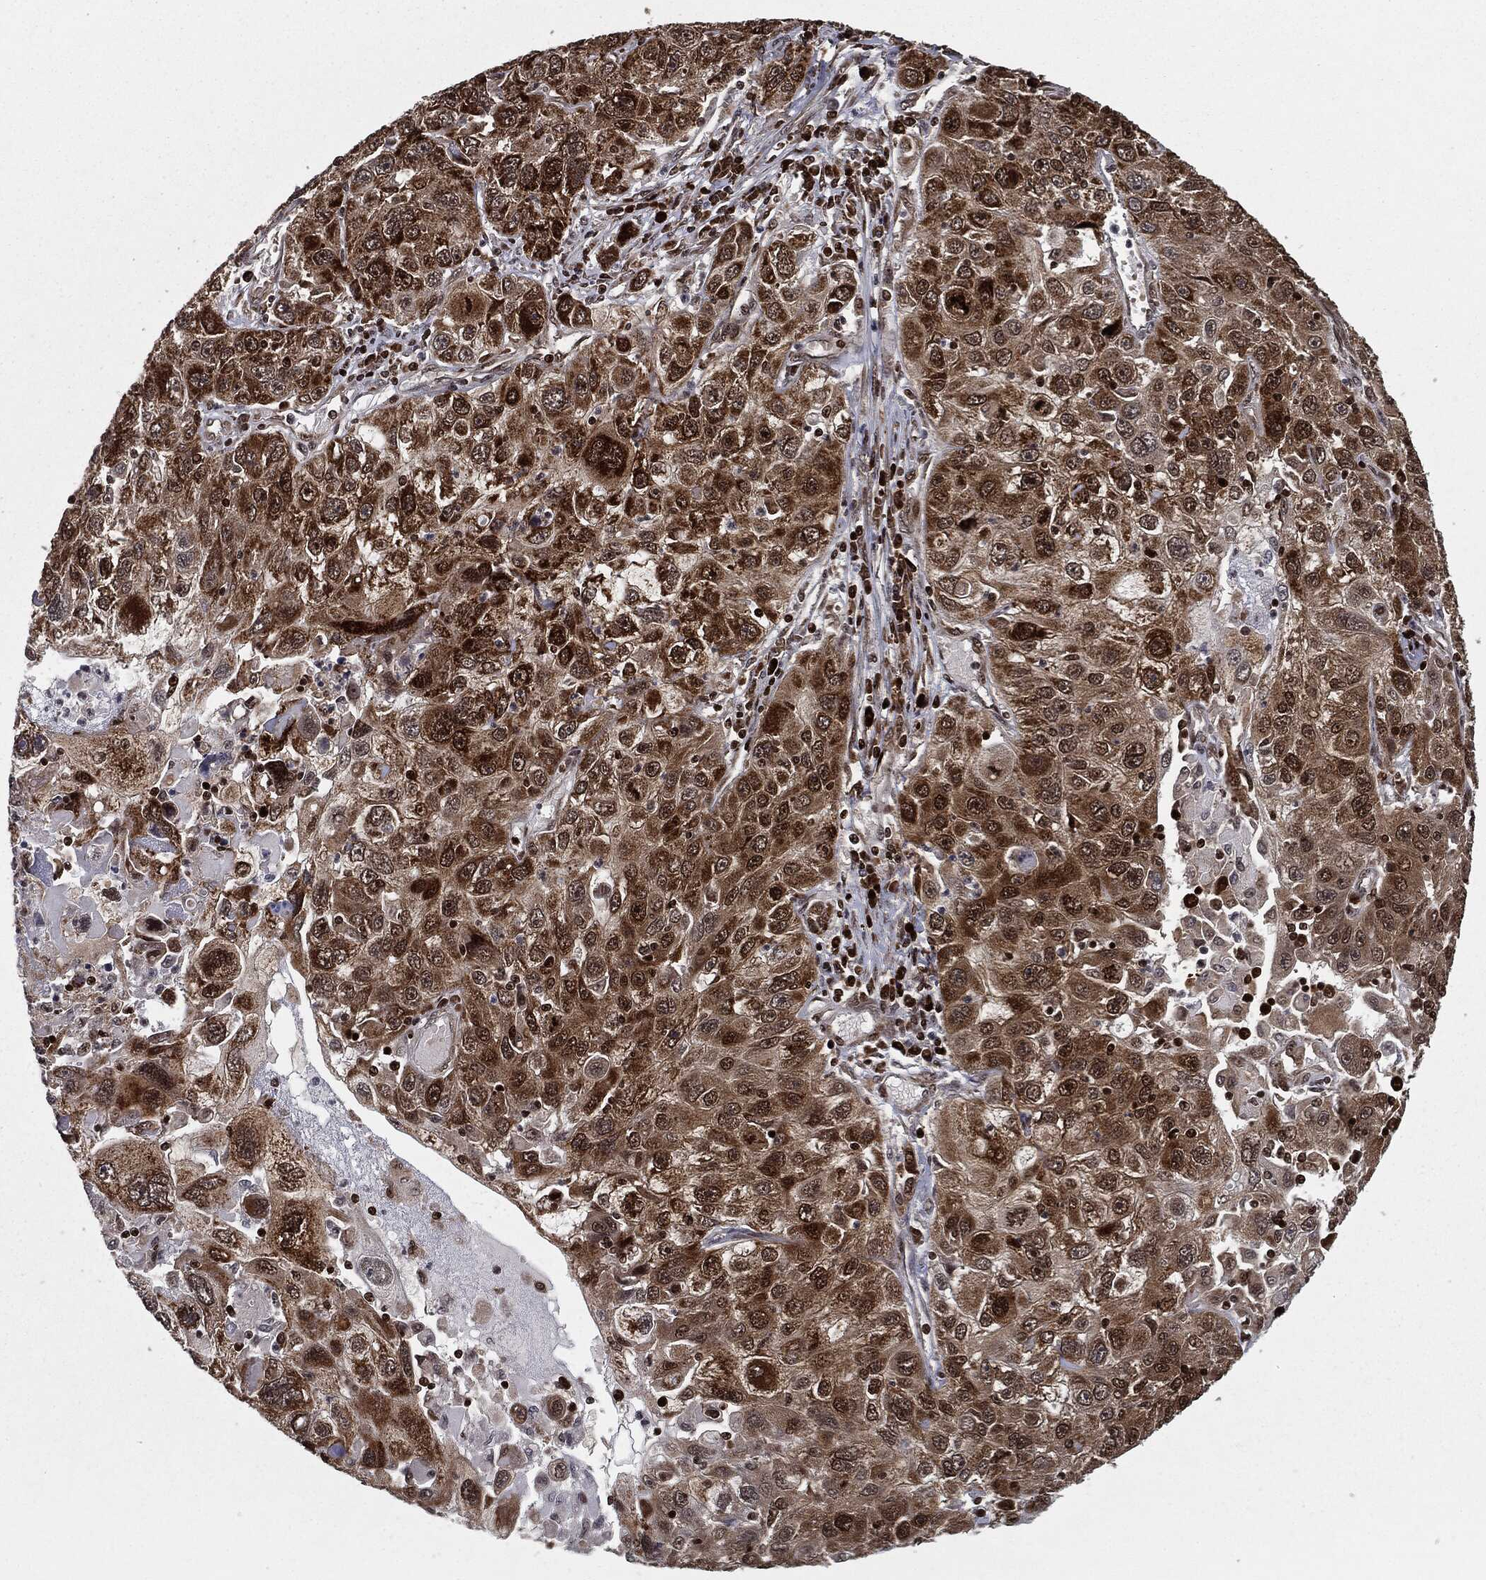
{"staining": {"intensity": "strong", "quantity": ">75%", "location": "cytoplasmic/membranous,nuclear"}, "tissue": "stomach cancer", "cell_type": "Tumor cells", "image_type": "cancer", "snomed": [{"axis": "morphology", "description": "Adenocarcinoma, NOS"}, {"axis": "topography", "description": "Stomach"}], "caption": "DAB (3,3'-diaminobenzidine) immunohistochemical staining of human stomach cancer (adenocarcinoma) shows strong cytoplasmic/membranous and nuclear protein staining in approximately >75% of tumor cells.", "gene": "CHCHD2", "patient": {"sex": "male", "age": 56}}